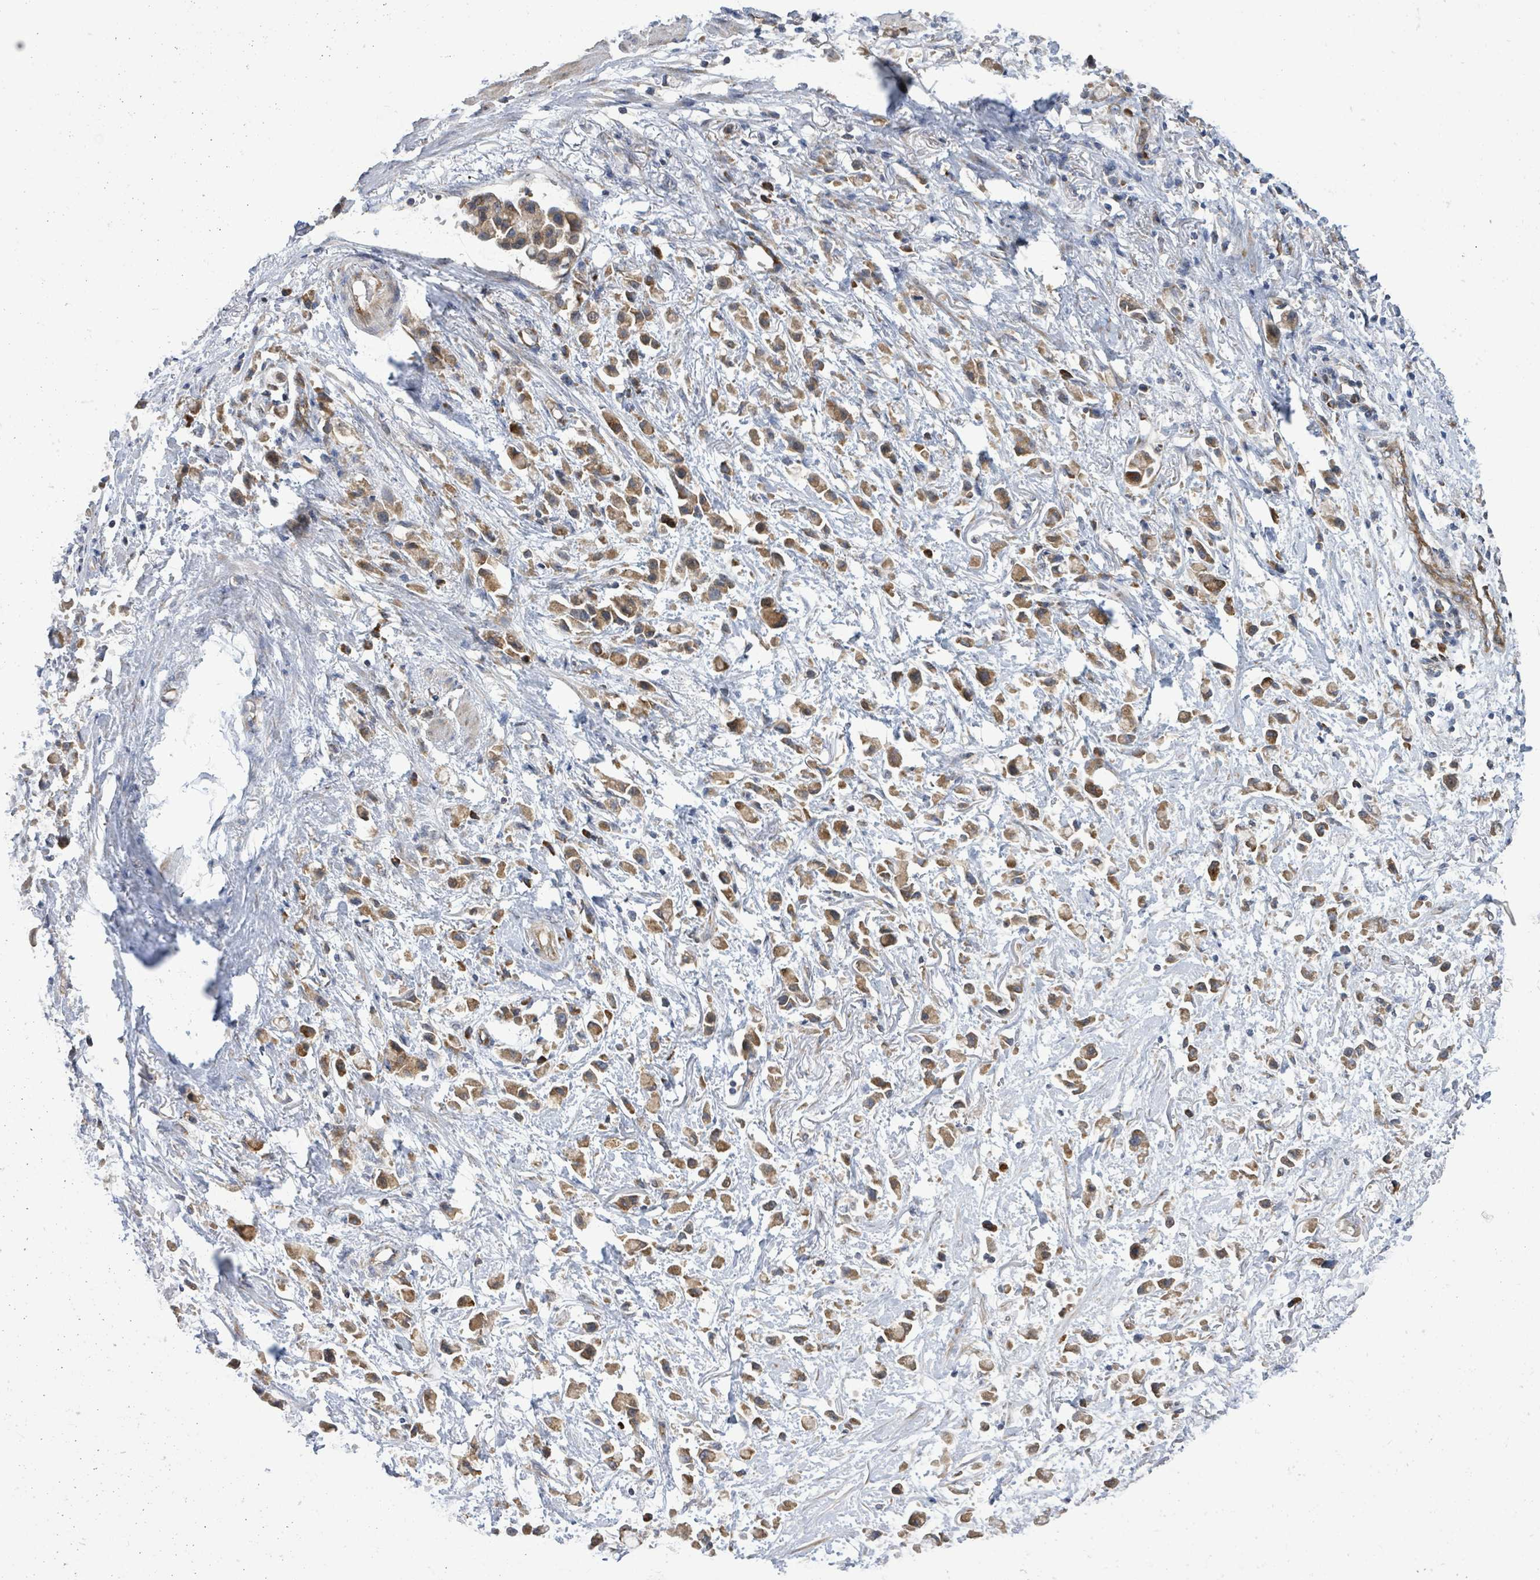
{"staining": {"intensity": "moderate", "quantity": ">75%", "location": "cytoplasmic/membranous"}, "tissue": "stomach cancer", "cell_type": "Tumor cells", "image_type": "cancer", "snomed": [{"axis": "morphology", "description": "Adenocarcinoma, NOS"}, {"axis": "topography", "description": "Stomach"}], "caption": "Immunohistochemistry (IHC) micrograph of neoplastic tissue: human stomach cancer stained using IHC shows medium levels of moderate protein expression localized specifically in the cytoplasmic/membranous of tumor cells, appearing as a cytoplasmic/membranous brown color.", "gene": "NOMO1", "patient": {"sex": "female", "age": 81}}